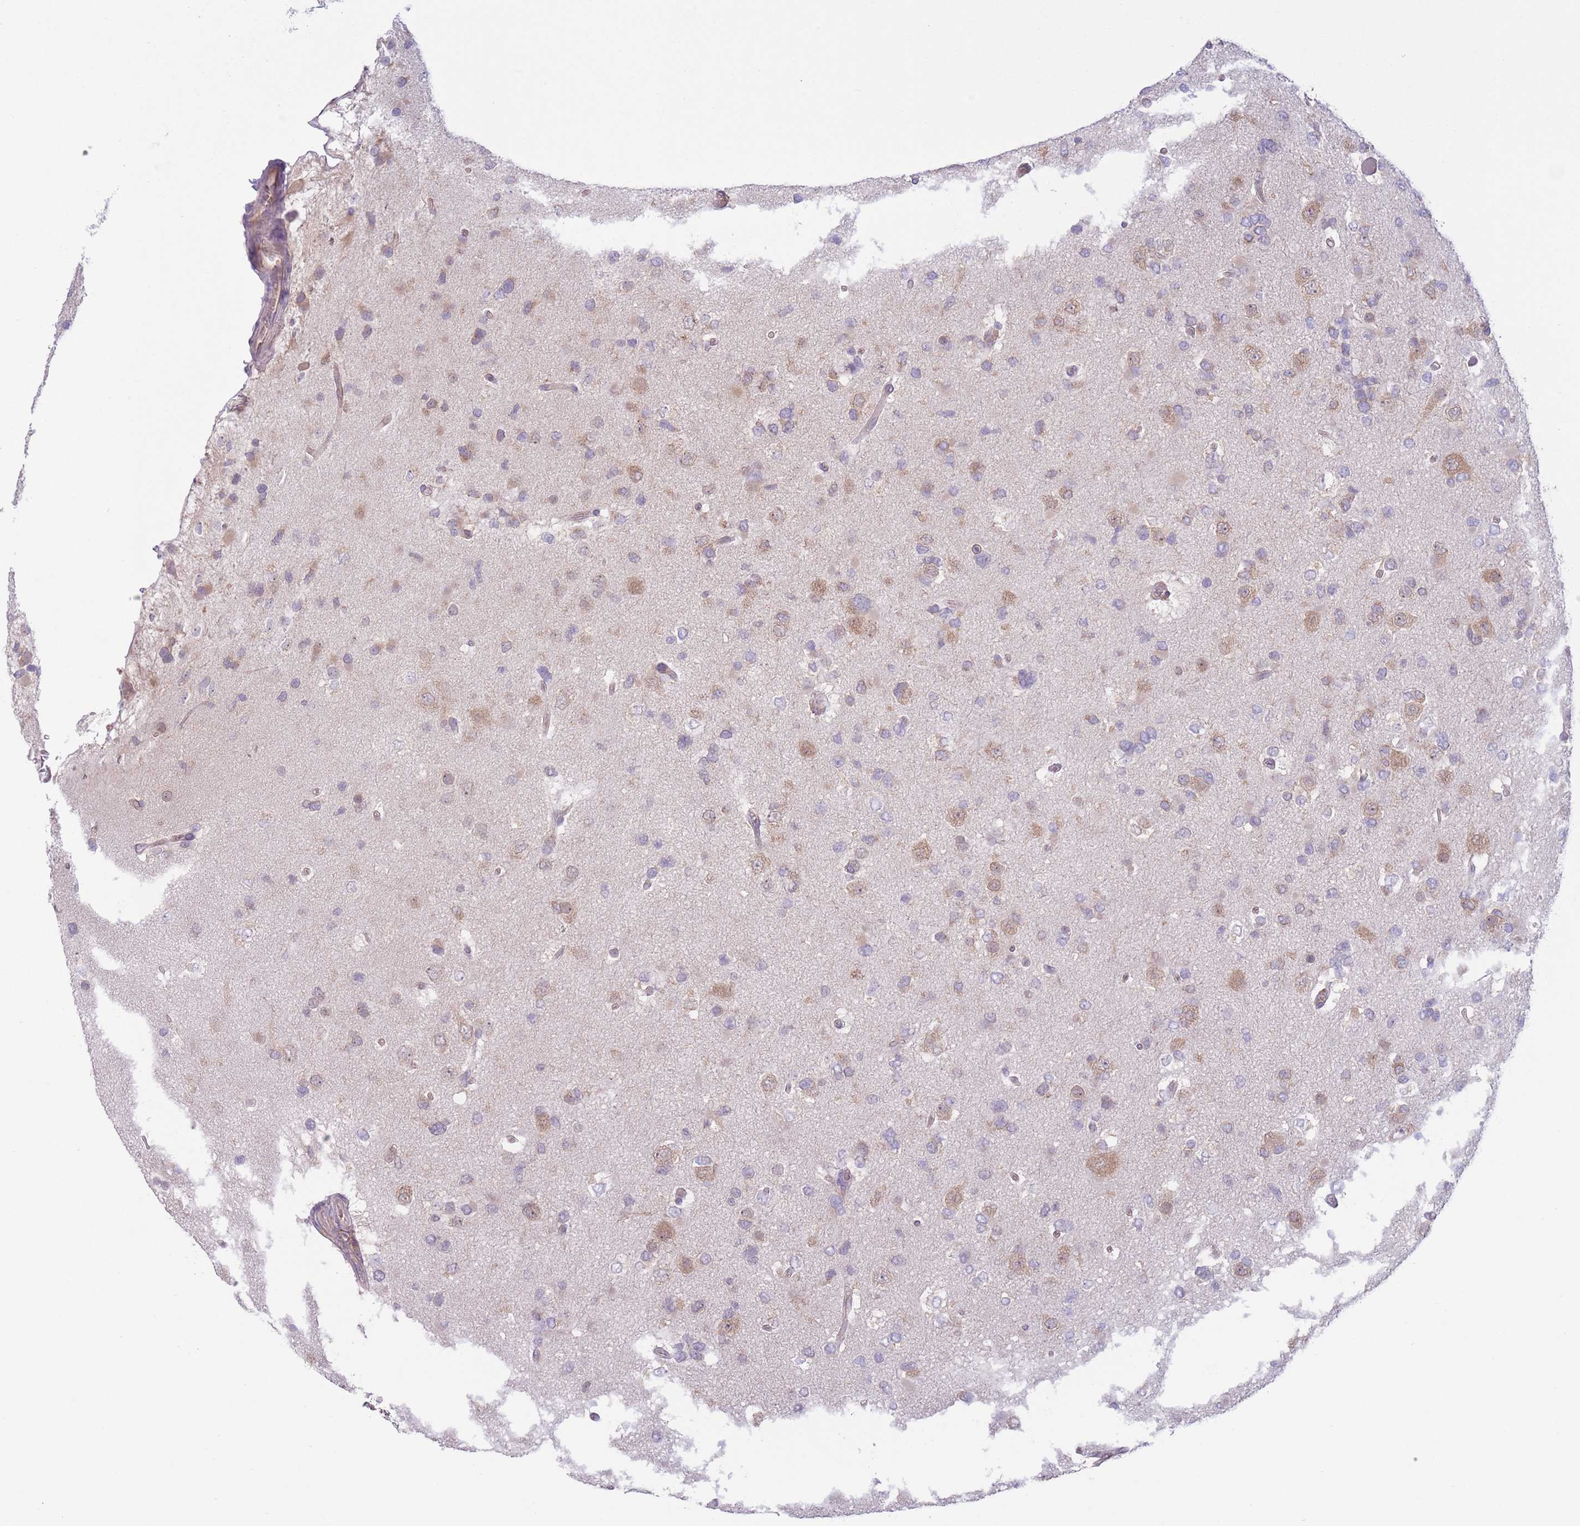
{"staining": {"intensity": "negative", "quantity": "none", "location": "none"}, "tissue": "glioma", "cell_type": "Tumor cells", "image_type": "cancer", "snomed": [{"axis": "morphology", "description": "Glioma, malignant, High grade"}, {"axis": "topography", "description": "Brain"}], "caption": "DAB (3,3'-diaminobenzidine) immunohistochemical staining of human glioma exhibits no significant positivity in tumor cells.", "gene": "COPE", "patient": {"sex": "male", "age": 53}}